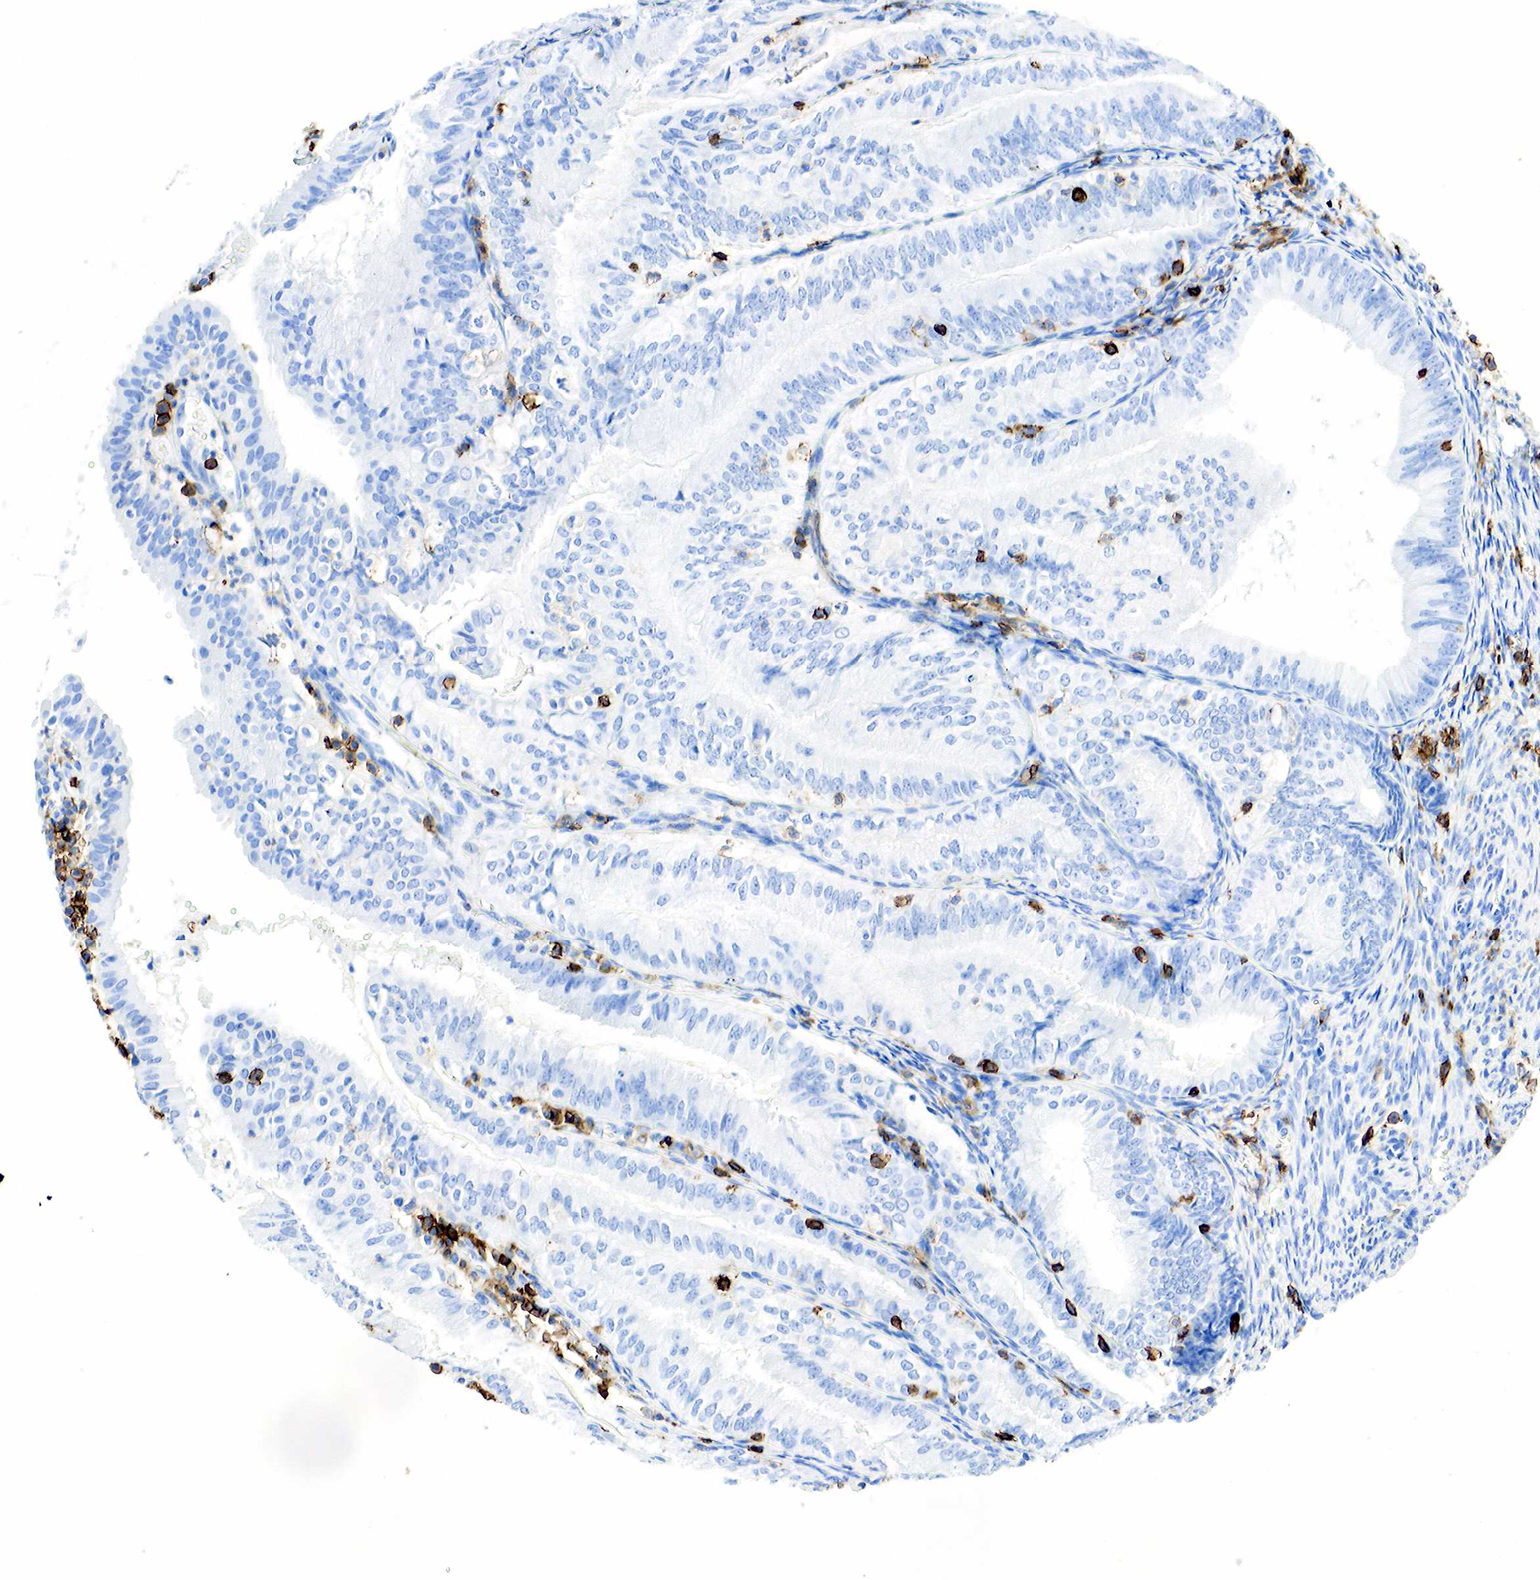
{"staining": {"intensity": "negative", "quantity": "none", "location": "none"}, "tissue": "endometrial cancer", "cell_type": "Tumor cells", "image_type": "cancer", "snomed": [{"axis": "morphology", "description": "Adenocarcinoma, NOS"}, {"axis": "topography", "description": "Endometrium"}], "caption": "The image exhibits no staining of tumor cells in adenocarcinoma (endometrial). (DAB (3,3'-diaminobenzidine) immunohistochemistry (IHC) with hematoxylin counter stain).", "gene": "PTPRC", "patient": {"sex": "female", "age": 66}}